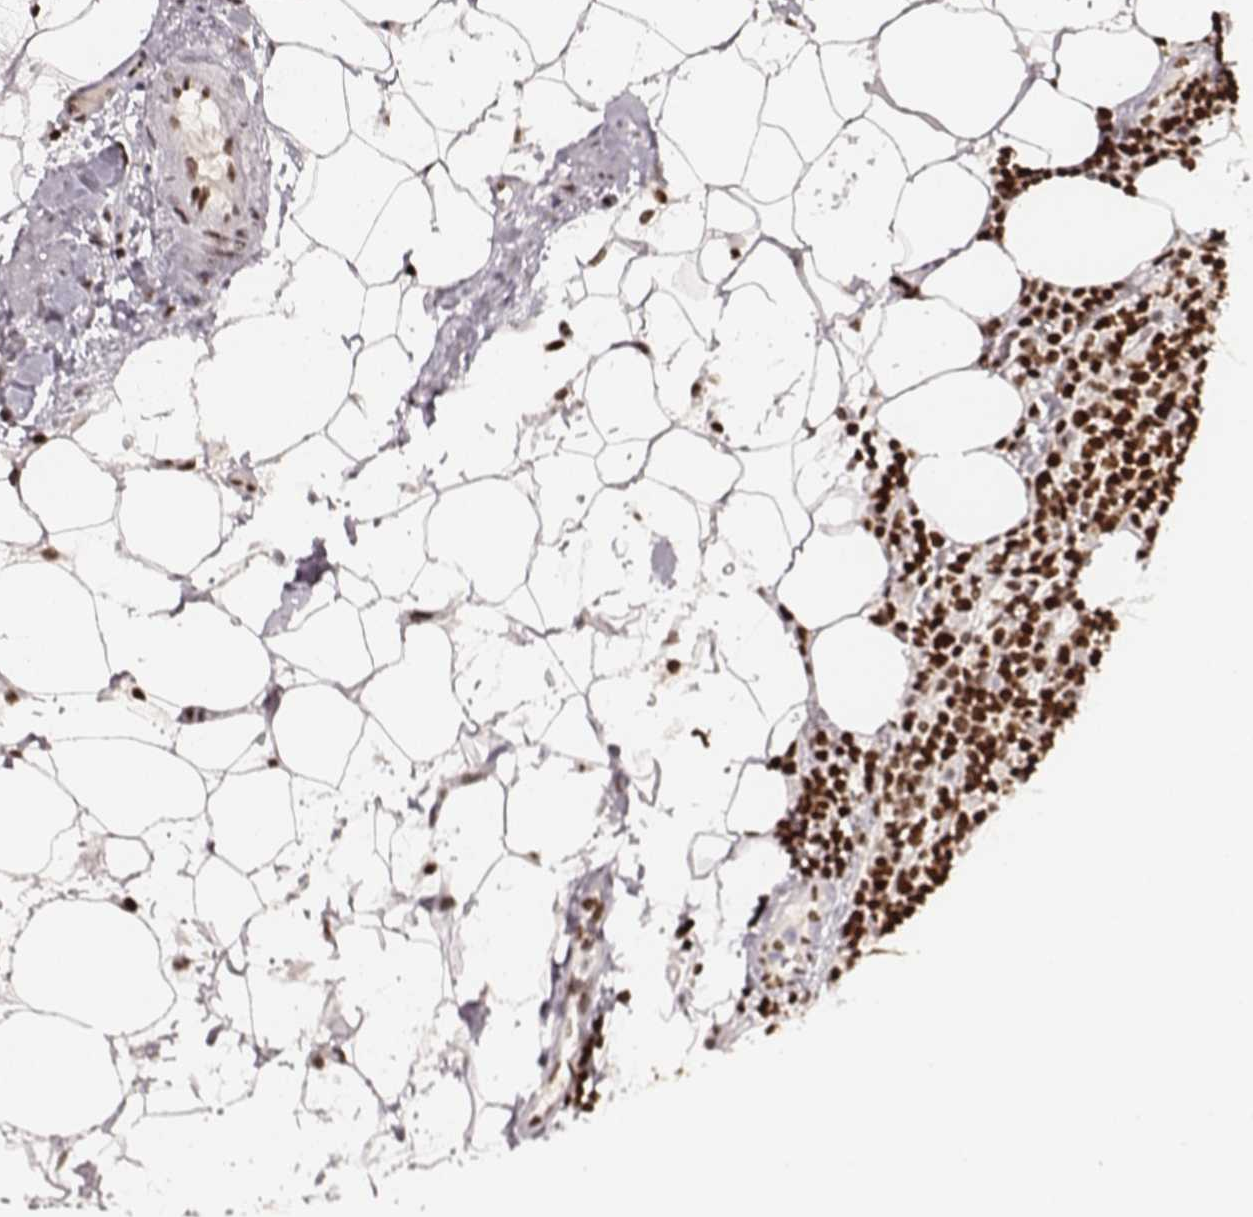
{"staining": {"intensity": "strong", "quantity": ">75%", "location": "nuclear"}, "tissue": "lymphoma", "cell_type": "Tumor cells", "image_type": "cancer", "snomed": [{"axis": "morphology", "description": "Malignant lymphoma, non-Hodgkin's type, High grade"}, {"axis": "topography", "description": "Lymph node"}], "caption": "Immunohistochemical staining of human malignant lymphoma, non-Hodgkin's type (high-grade) shows strong nuclear protein positivity in approximately >75% of tumor cells.", "gene": "PARP1", "patient": {"sex": "male", "age": 61}}